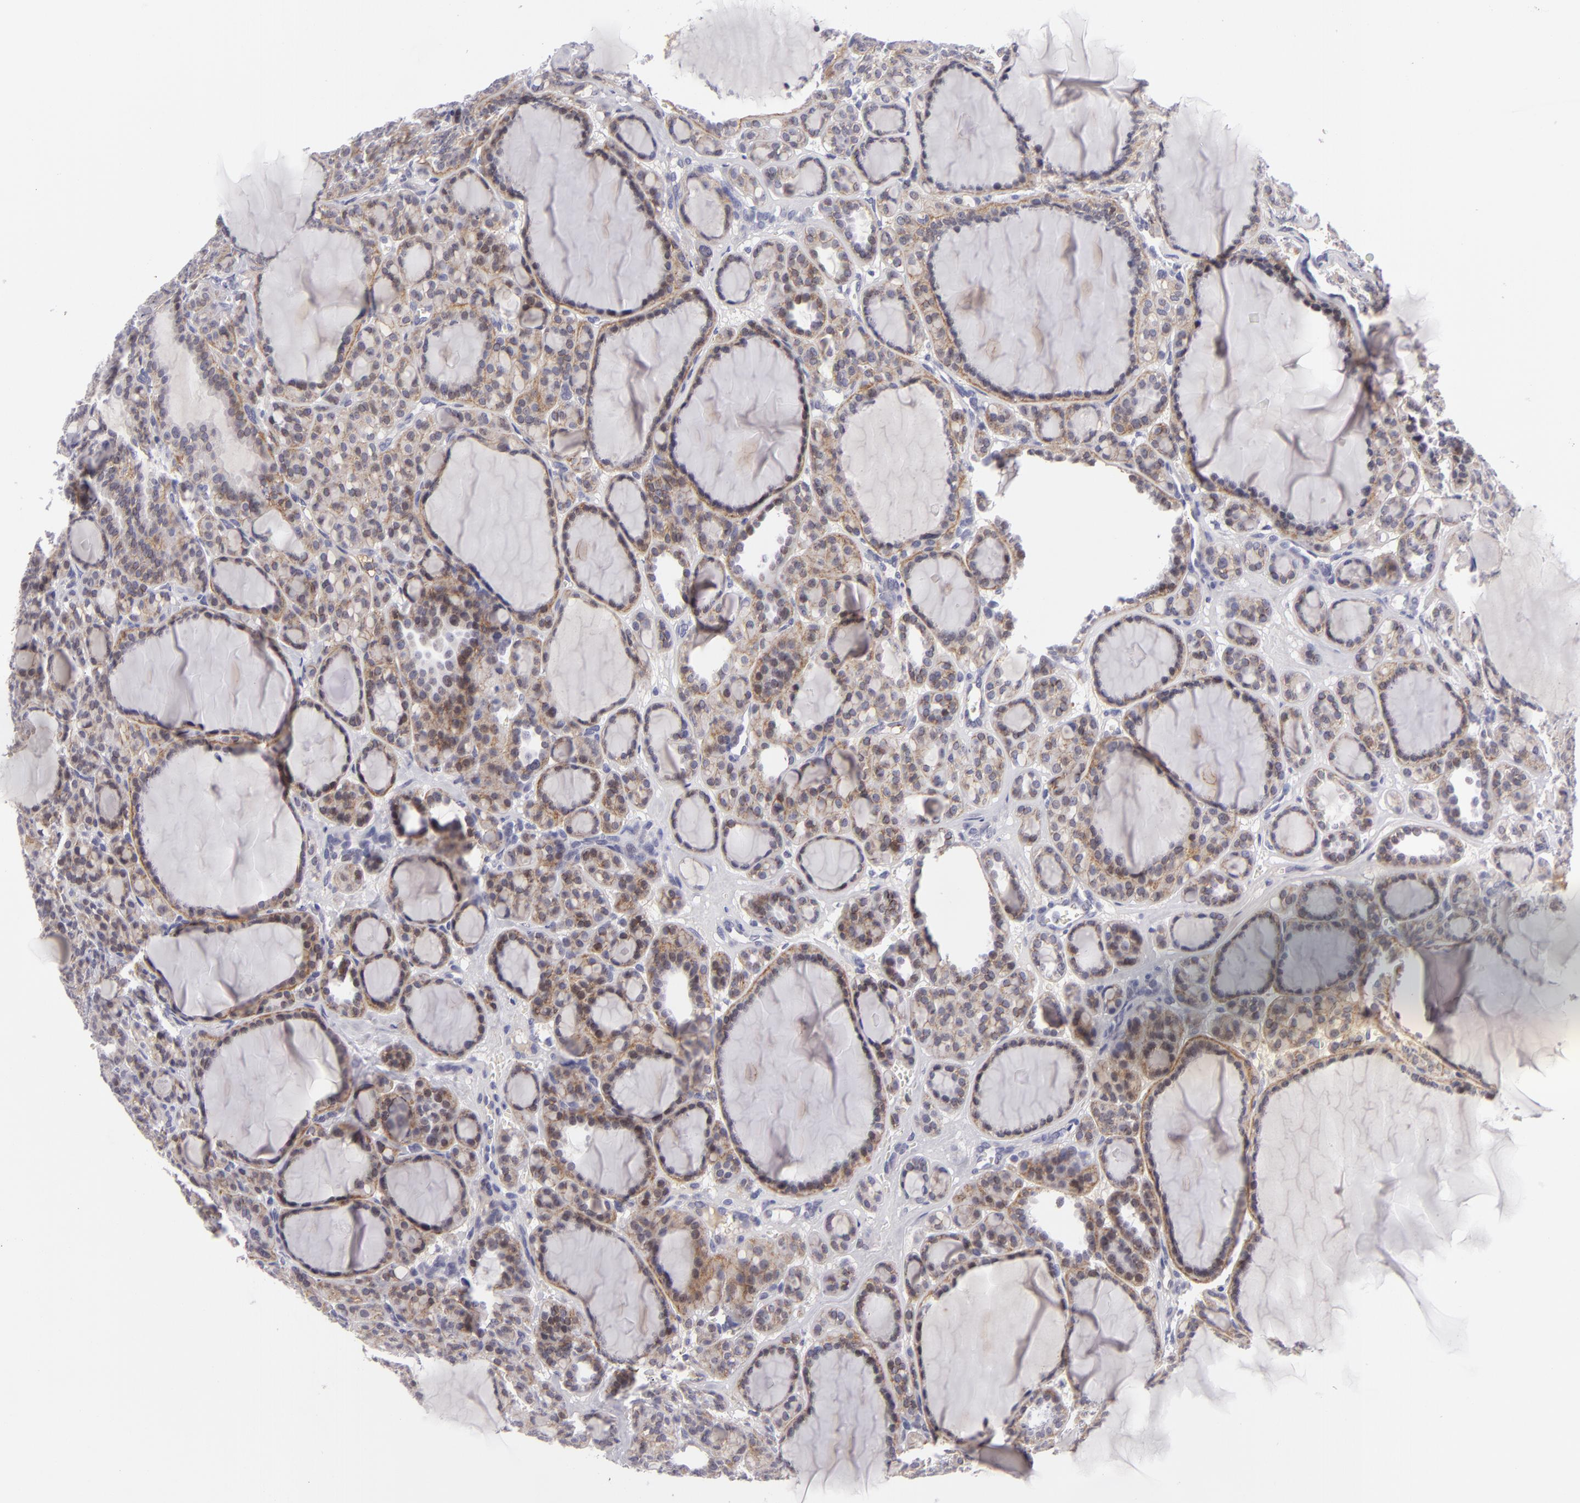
{"staining": {"intensity": "weak", "quantity": "25%-75%", "location": "cytoplasmic/membranous"}, "tissue": "thyroid cancer", "cell_type": "Tumor cells", "image_type": "cancer", "snomed": [{"axis": "morphology", "description": "Follicular adenoma carcinoma, NOS"}, {"axis": "topography", "description": "Thyroid gland"}], "caption": "Approximately 25%-75% of tumor cells in thyroid follicular adenoma carcinoma exhibit weak cytoplasmic/membranous protein positivity as visualized by brown immunohistochemical staining.", "gene": "CTNNB1", "patient": {"sex": "female", "age": 71}}